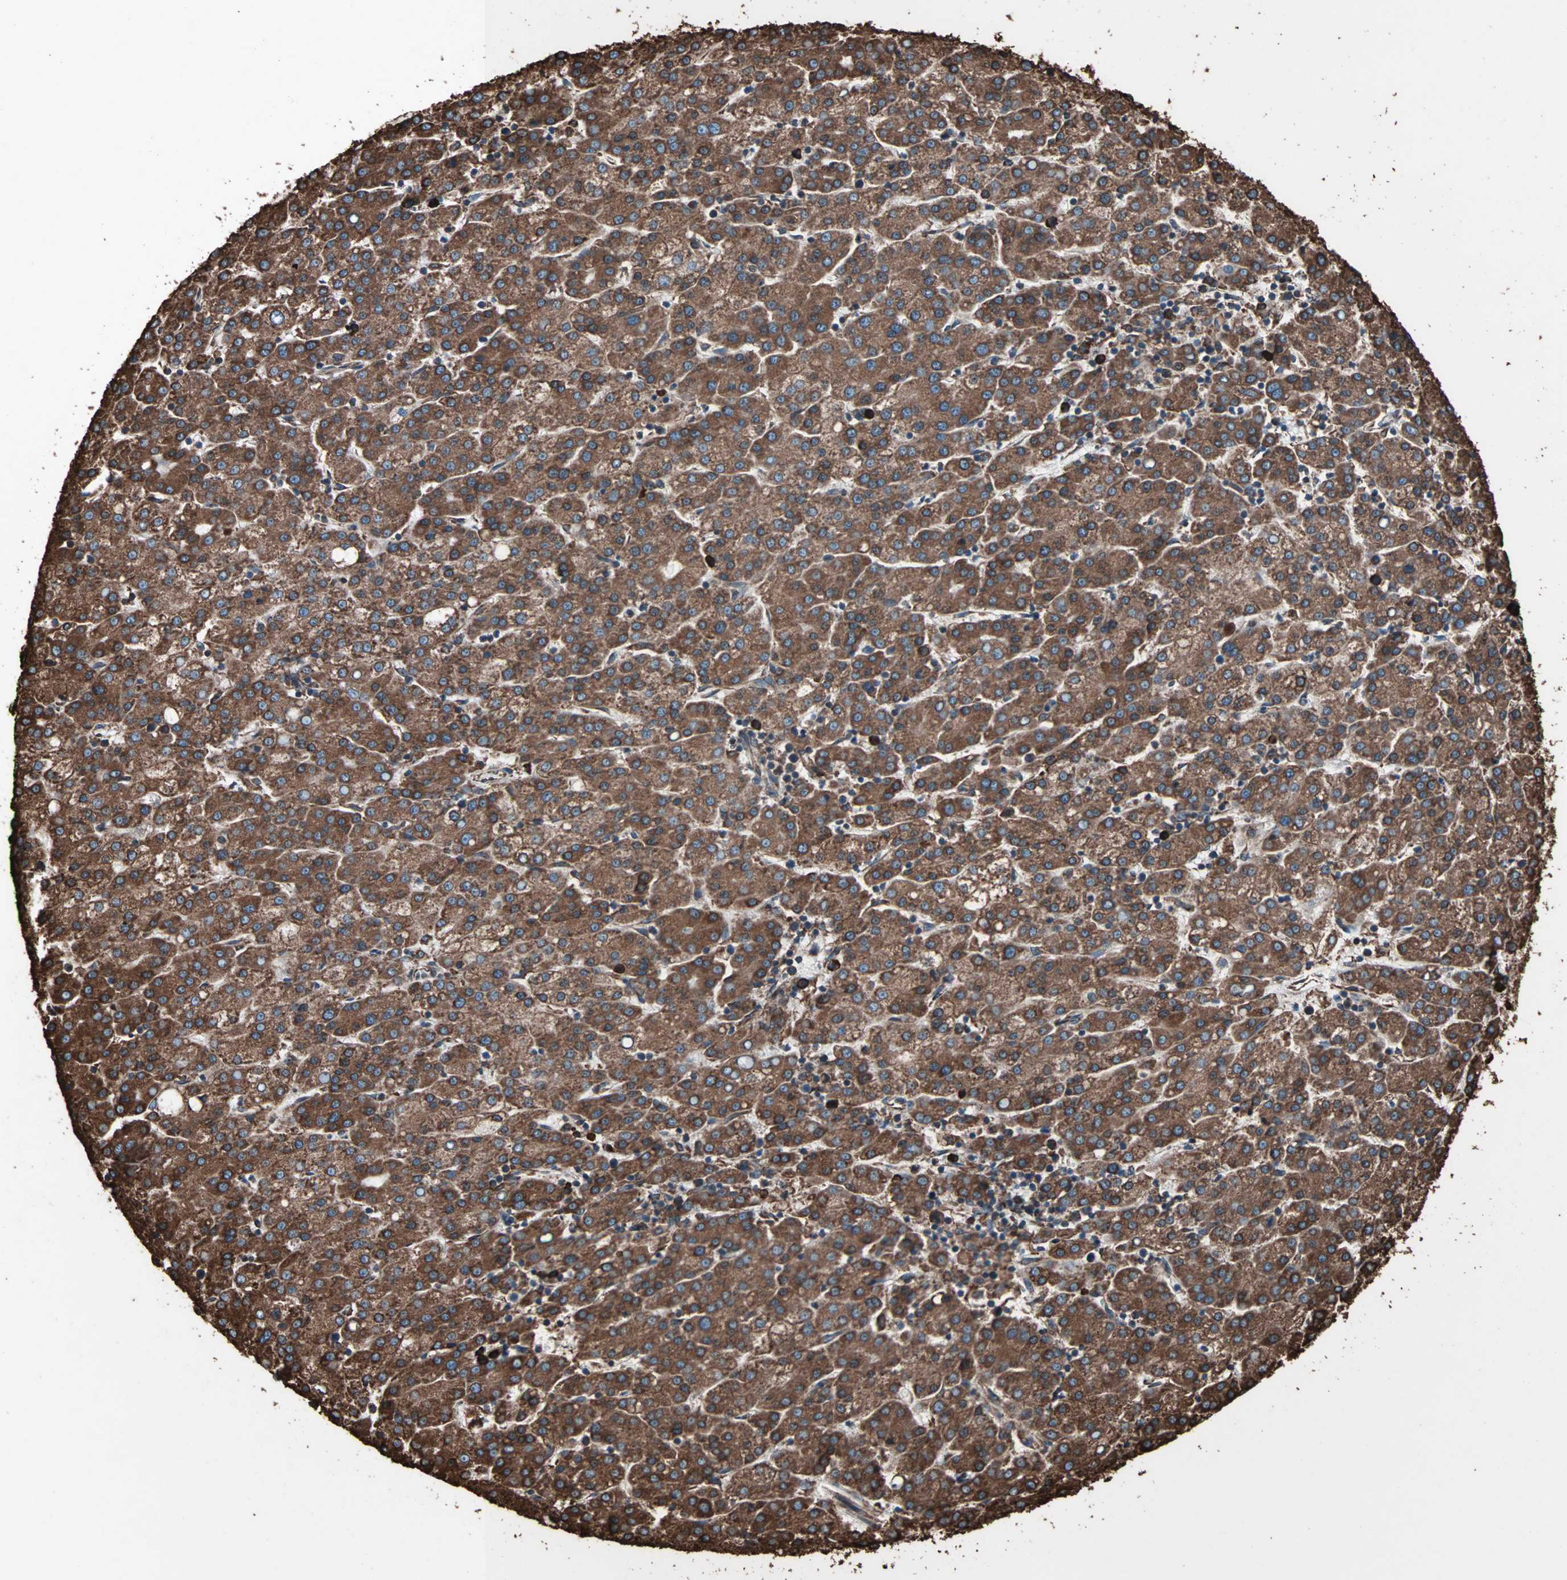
{"staining": {"intensity": "strong", "quantity": ">75%", "location": "cytoplasmic/membranous"}, "tissue": "liver cancer", "cell_type": "Tumor cells", "image_type": "cancer", "snomed": [{"axis": "morphology", "description": "Carcinoma, Hepatocellular, NOS"}, {"axis": "topography", "description": "Liver"}], "caption": "Liver cancer stained with IHC reveals strong cytoplasmic/membranous staining in approximately >75% of tumor cells. (brown staining indicates protein expression, while blue staining denotes nuclei).", "gene": "HSP90B1", "patient": {"sex": "female", "age": 58}}